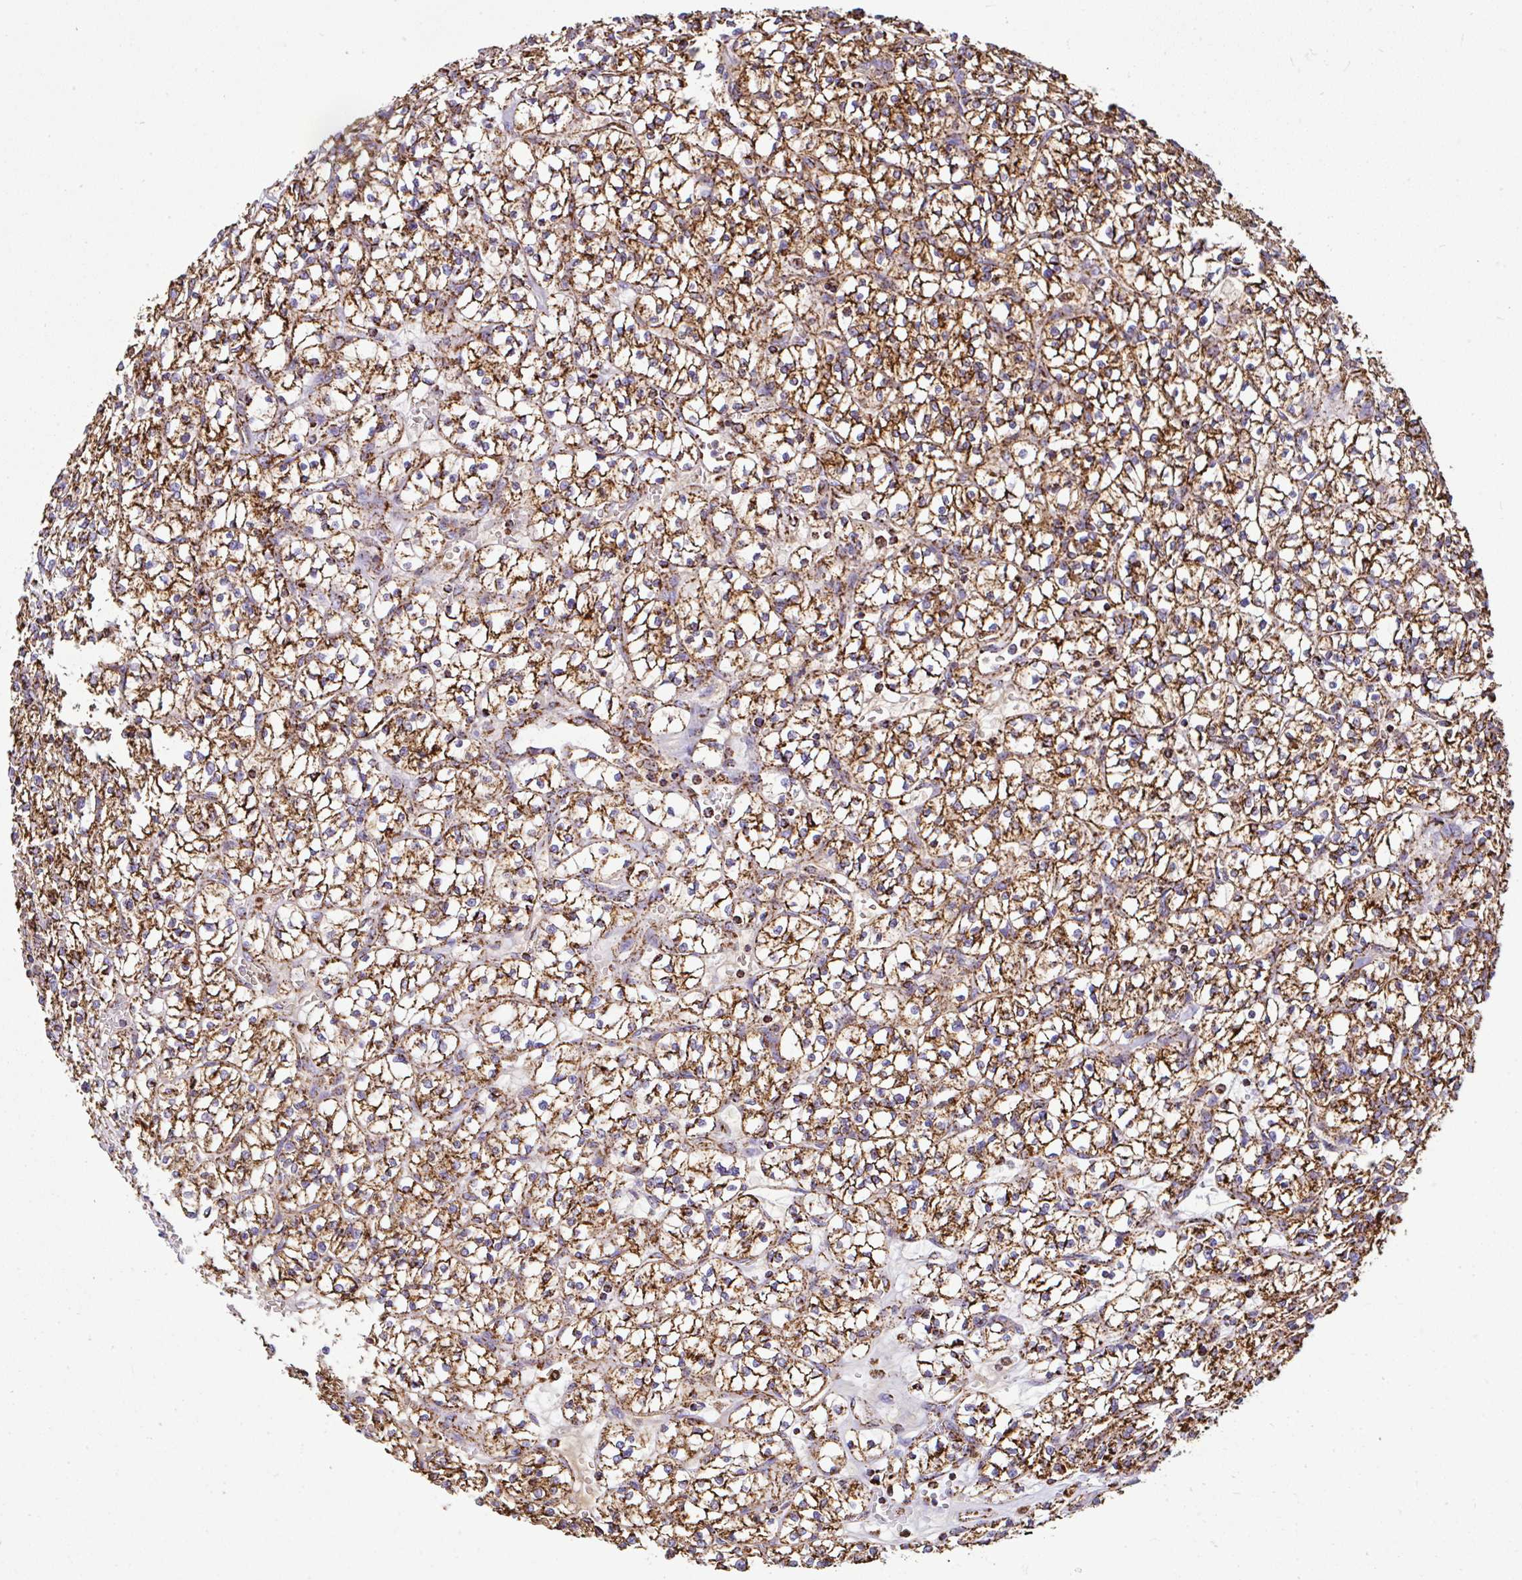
{"staining": {"intensity": "strong", "quantity": ">75%", "location": "cytoplasmic/membranous"}, "tissue": "renal cancer", "cell_type": "Tumor cells", "image_type": "cancer", "snomed": [{"axis": "morphology", "description": "Adenocarcinoma, NOS"}, {"axis": "topography", "description": "Kidney"}], "caption": "DAB (3,3'-diaminobenzidine) immunohistochemical staining of human renal cancer shows strong cytoplasmic/membranous protein positivity in approximately >75% of tumor cells.", "gene": "ANKRD33B", "patient": {"sex": "female", "age": 64}}